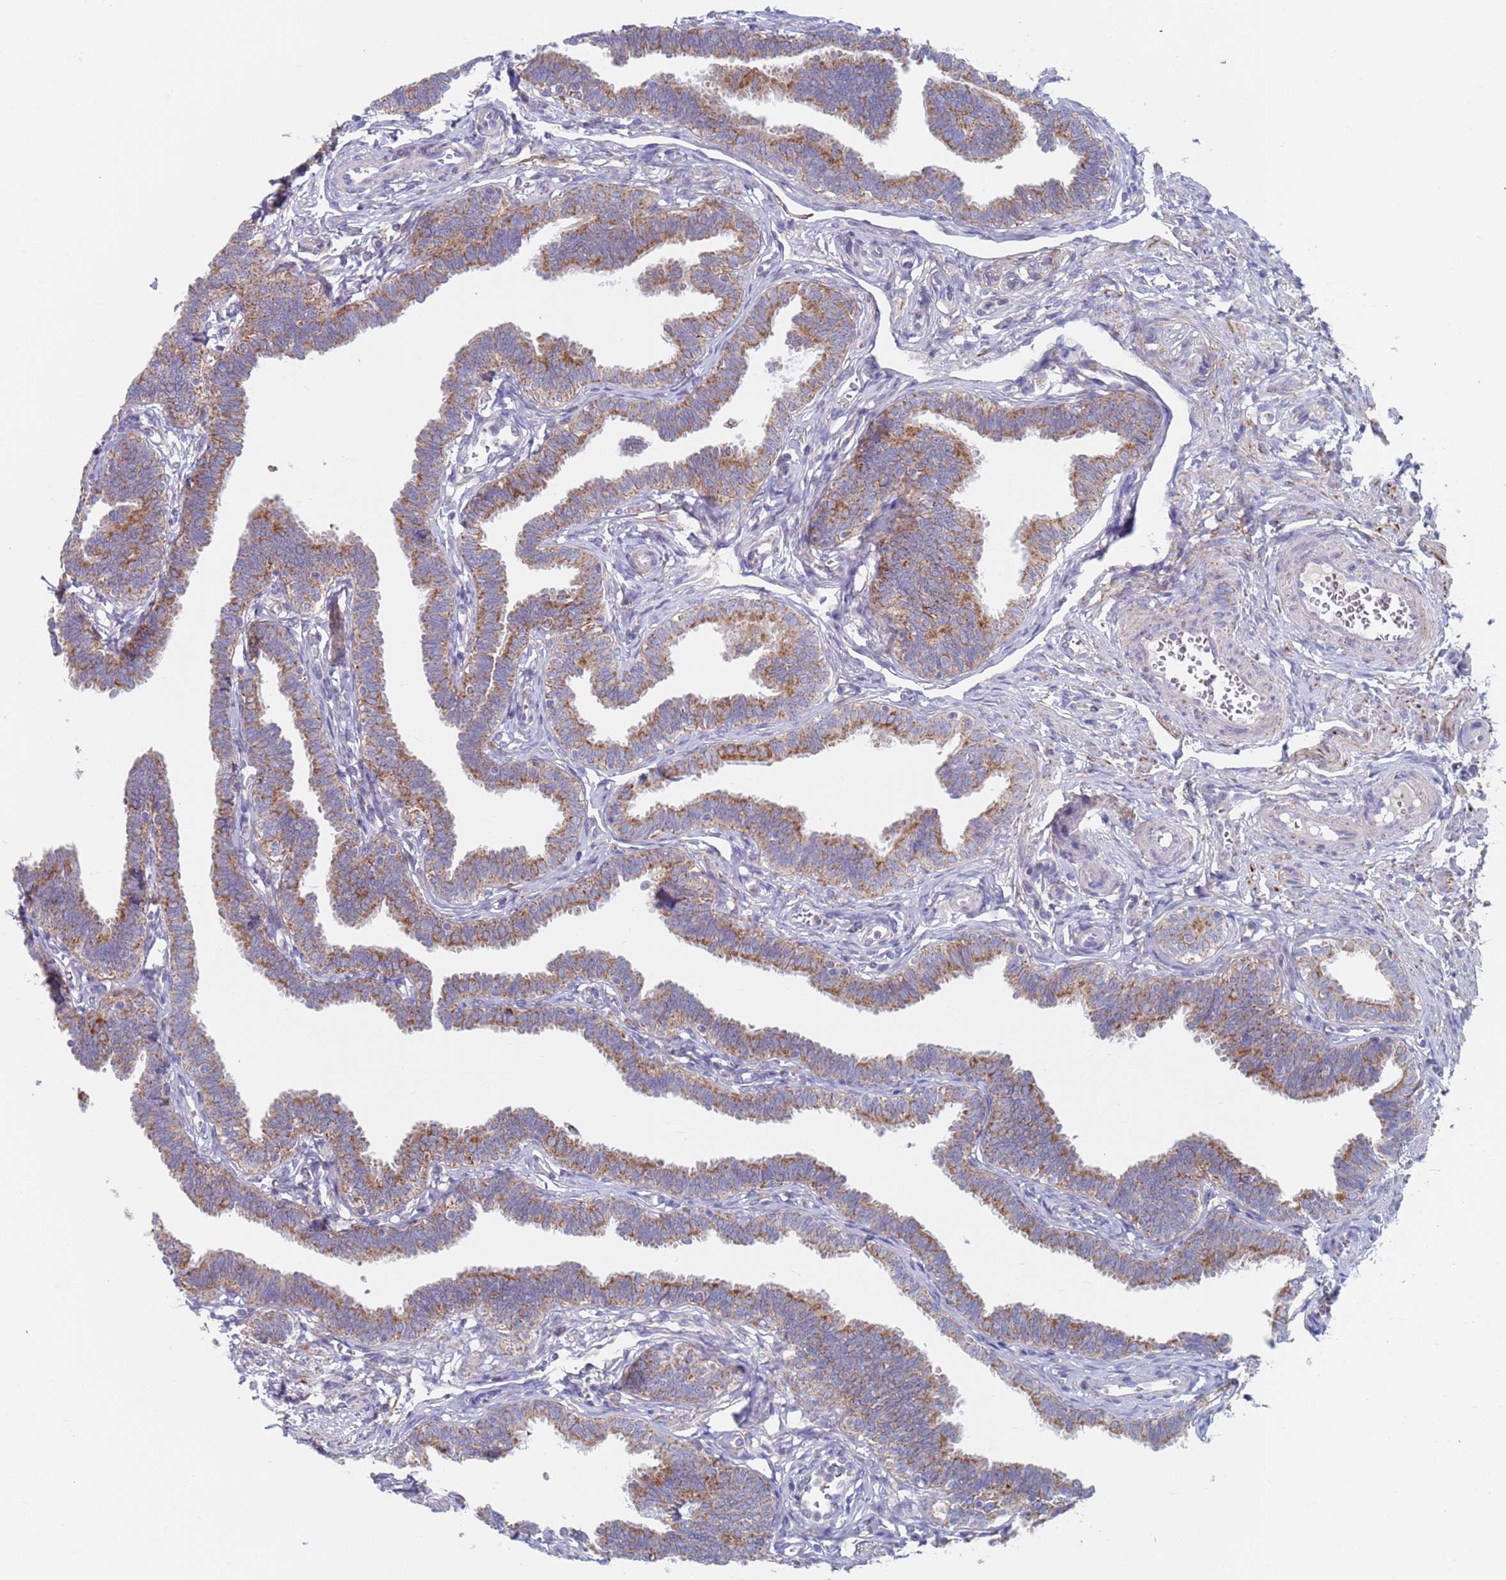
{"staining": {"intensity": "moderate", "quantity": ">75%", "location": "cytoplasmic/membranous"}, "tissue": "fallopian tube", "cell_type": "Glandular cells", "image_type": "normal", "snomed": [{"axis": "morphology", "description": "Normal tissue, NOS"}, {"axis": "topography", "description": "Fallopian tube"}, {"axis": "topography", "description": "Ovary"}], "caption": "Approximately >75% of glandular cells in benign fallopian tube display moderate cytoplasmic/membranous protein staining as visualized by brown immunohistochemical staining.", "gene": "CHCHD6", "patient": {"sex": "female", "age": 23}}